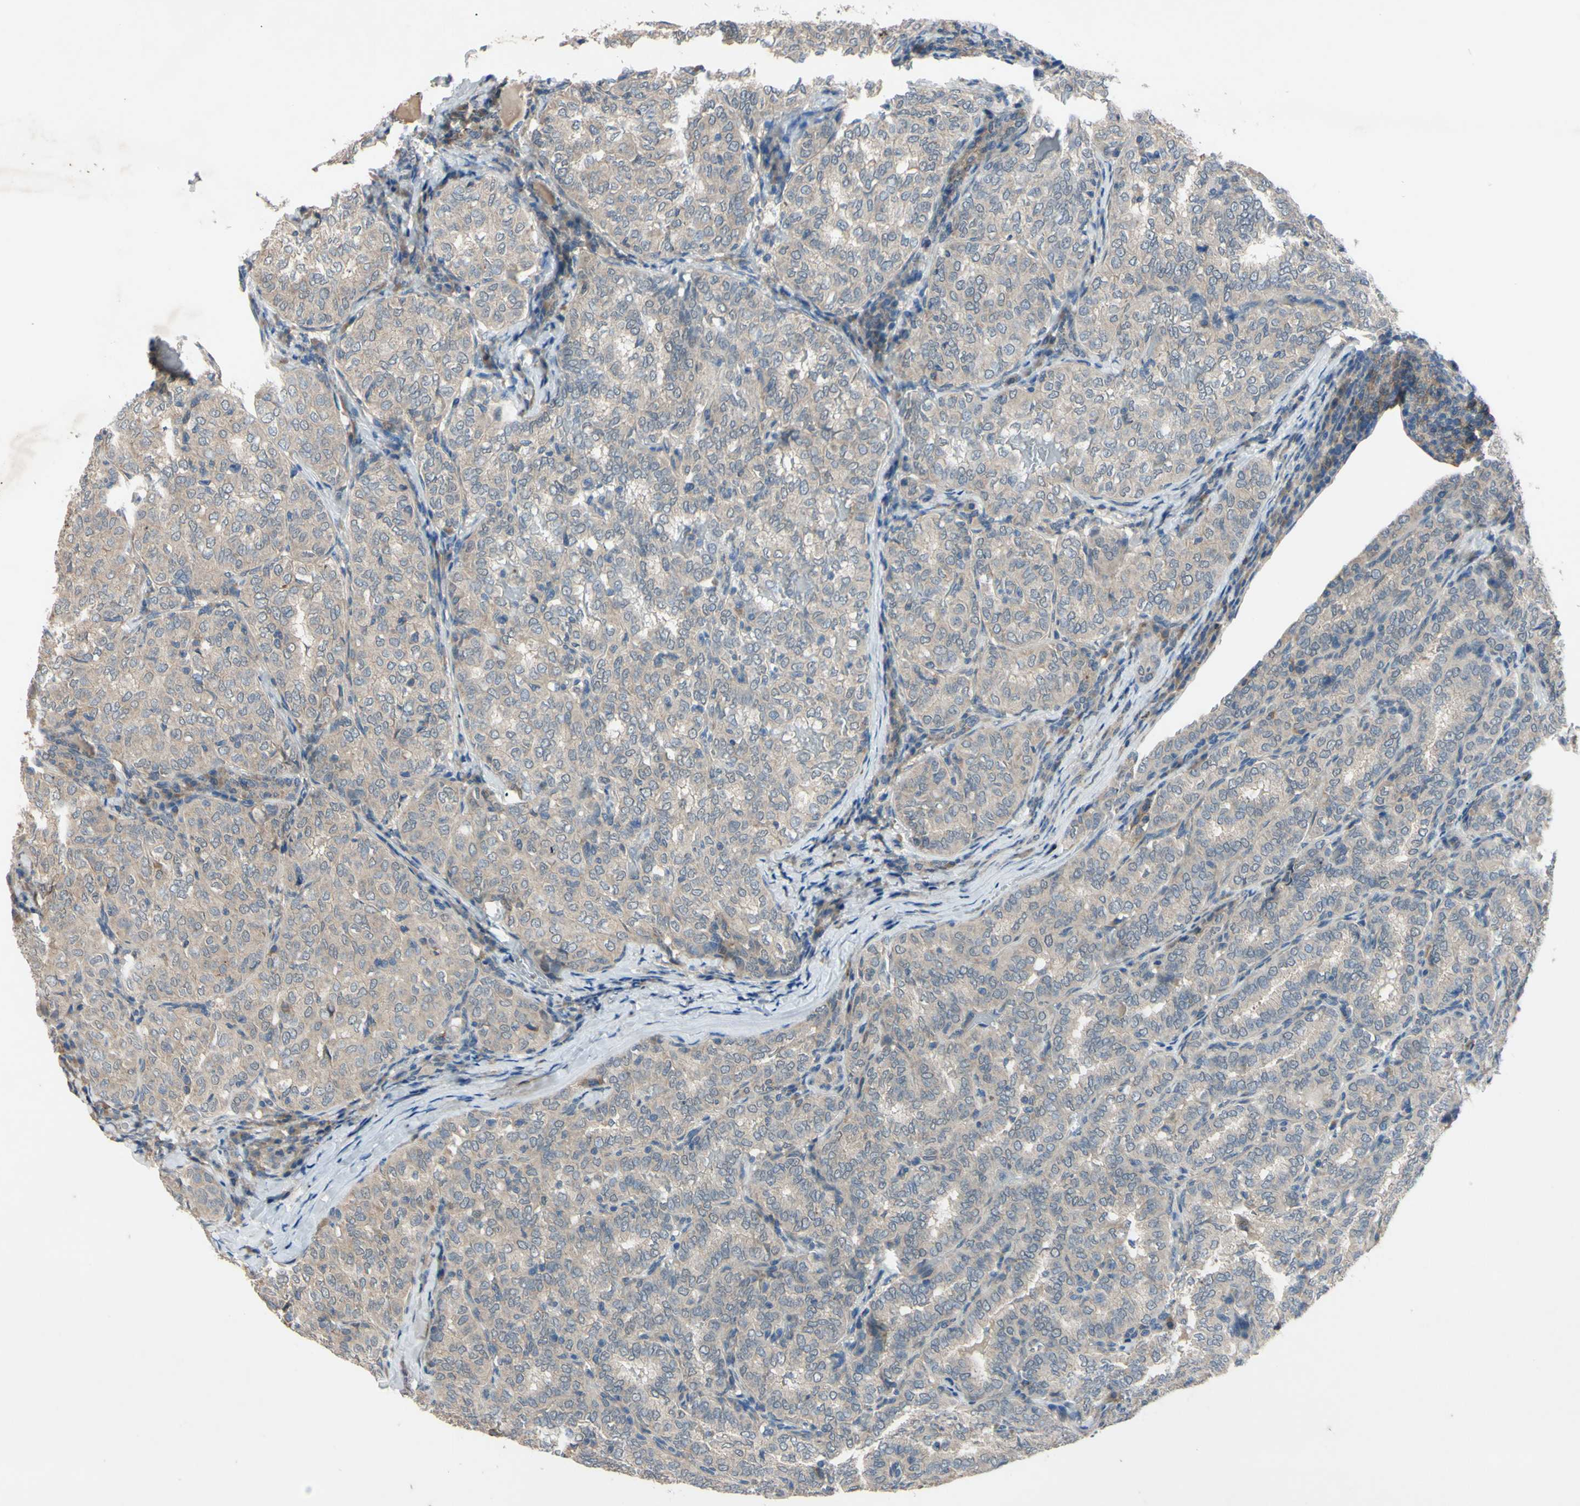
{"staining": {"intensity": "weak", "quantity": ">75%", "location": "cytoplasmic/membranous"}, "tissue": "thyroid cancer", "cell_type": "Tumor cells", "image_type": "cancer", "snomed": [{"axis": "morphology", "description": "Normal tissue, NOS"}, {"axis": "morphology", "description": "Papillary adenocarcinoma, NOS"}, {"axis": "topography", "description": "Thyroid gland"}], "caption": "Brown immunohistochemical staining in human thyroid cancer (papillary adenocarcinoma) demonstrates weak cytoplasmic/membranous positivity in about >75% of tumor cells. Nuclei are stained in blue.", "gene": "HILPDA", "patient": {"sex": "female", "age": 30}}